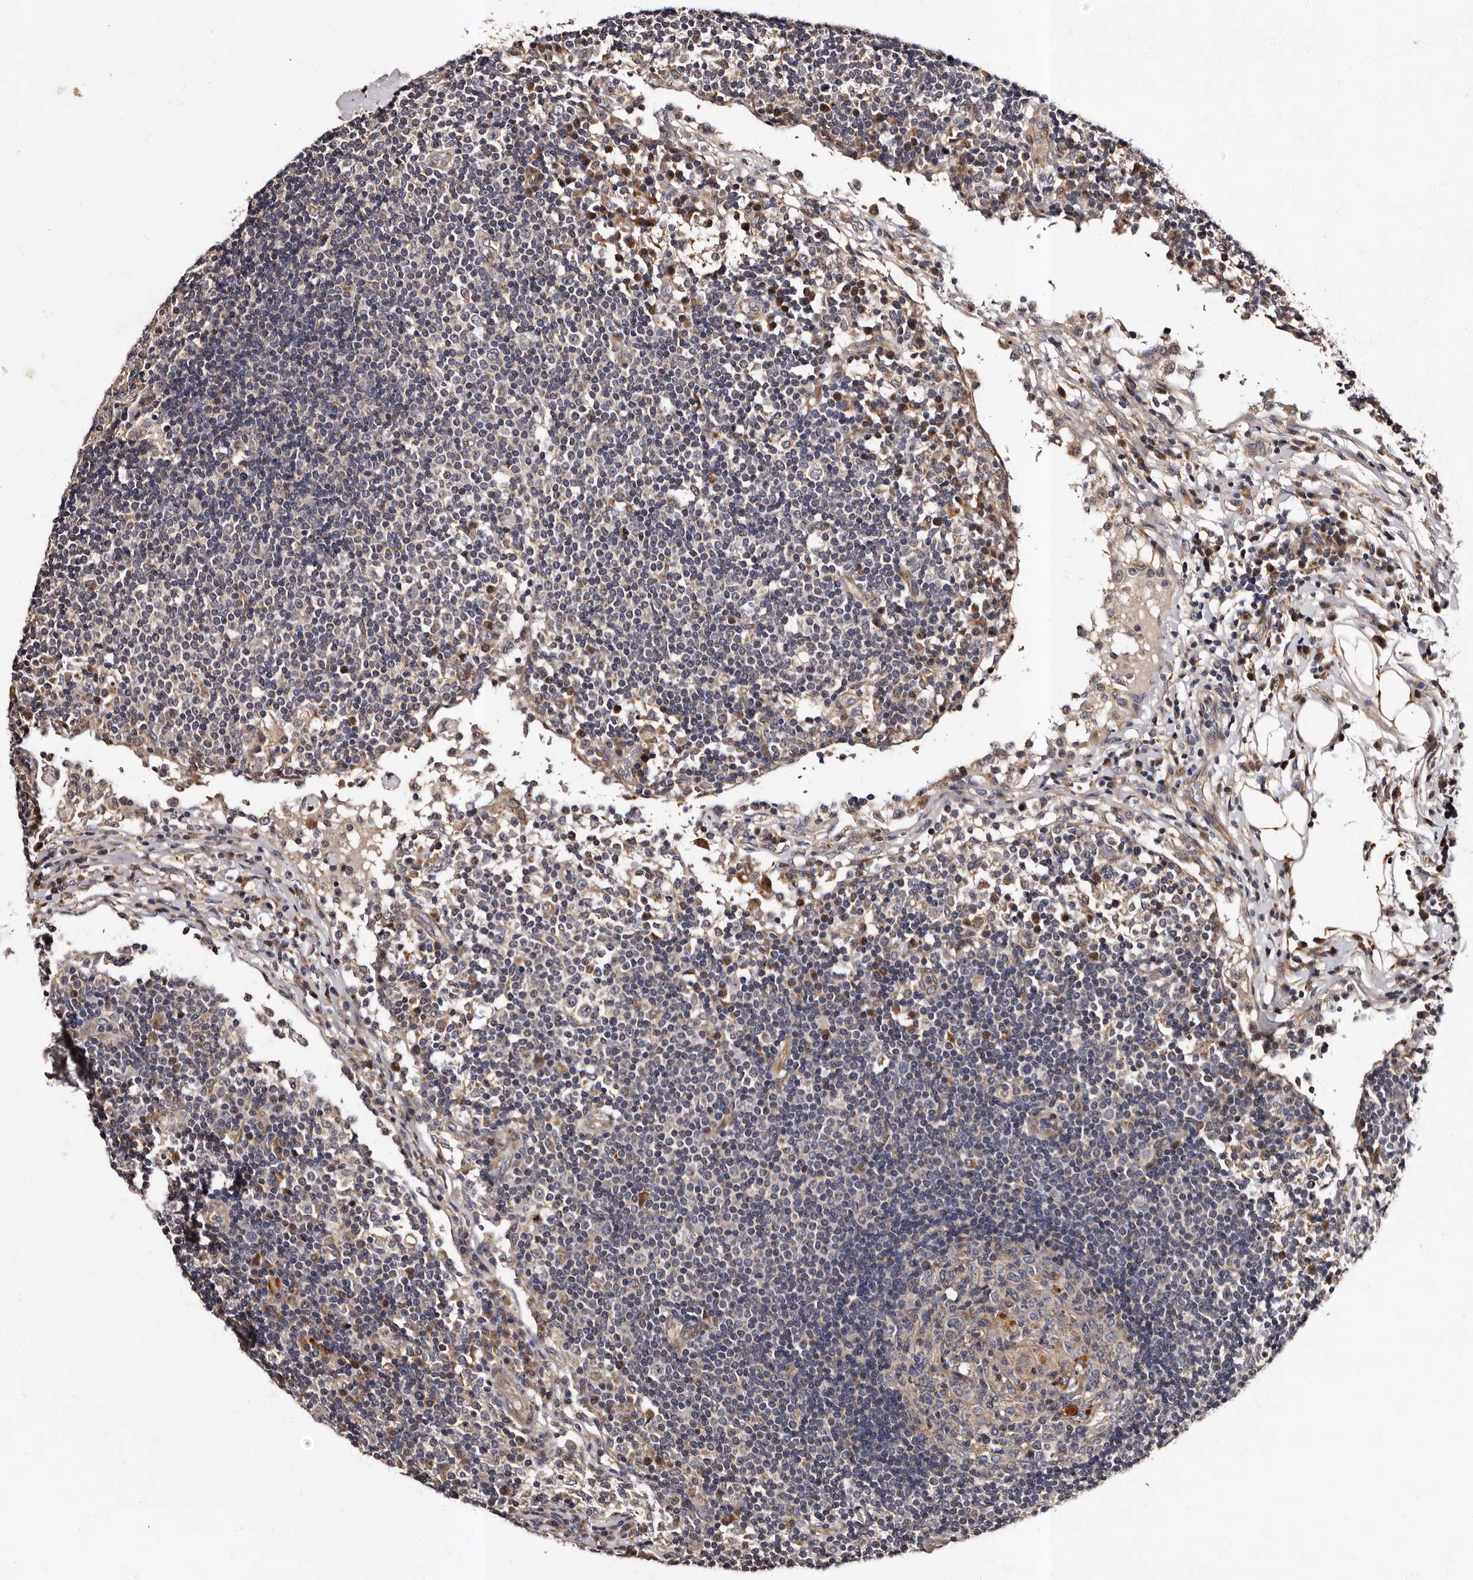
{"staining": {"intensity": "weak", "quantity": "<25%", "location": "cytoplasmic/membranous"}, "tissue": "lymph node", "cell_type": "Germinal center cells", "image_type": "normal", "snomed": [{"axis": "morphology", "description": "Normal tissue, NOS"}, {"axis": "topography", "description": "Lymph node"}], "caption": "Immunohistochemistry (IHC) photomicrograph of normal lymph node stained for a protein (brown), which reveals no expression in germinal center cells. (DAB (3,3'-diaminobenzidine) IHC, high magnification).", "gene": "ADCK5", "patient": {"sex": "female", "age": 53}}